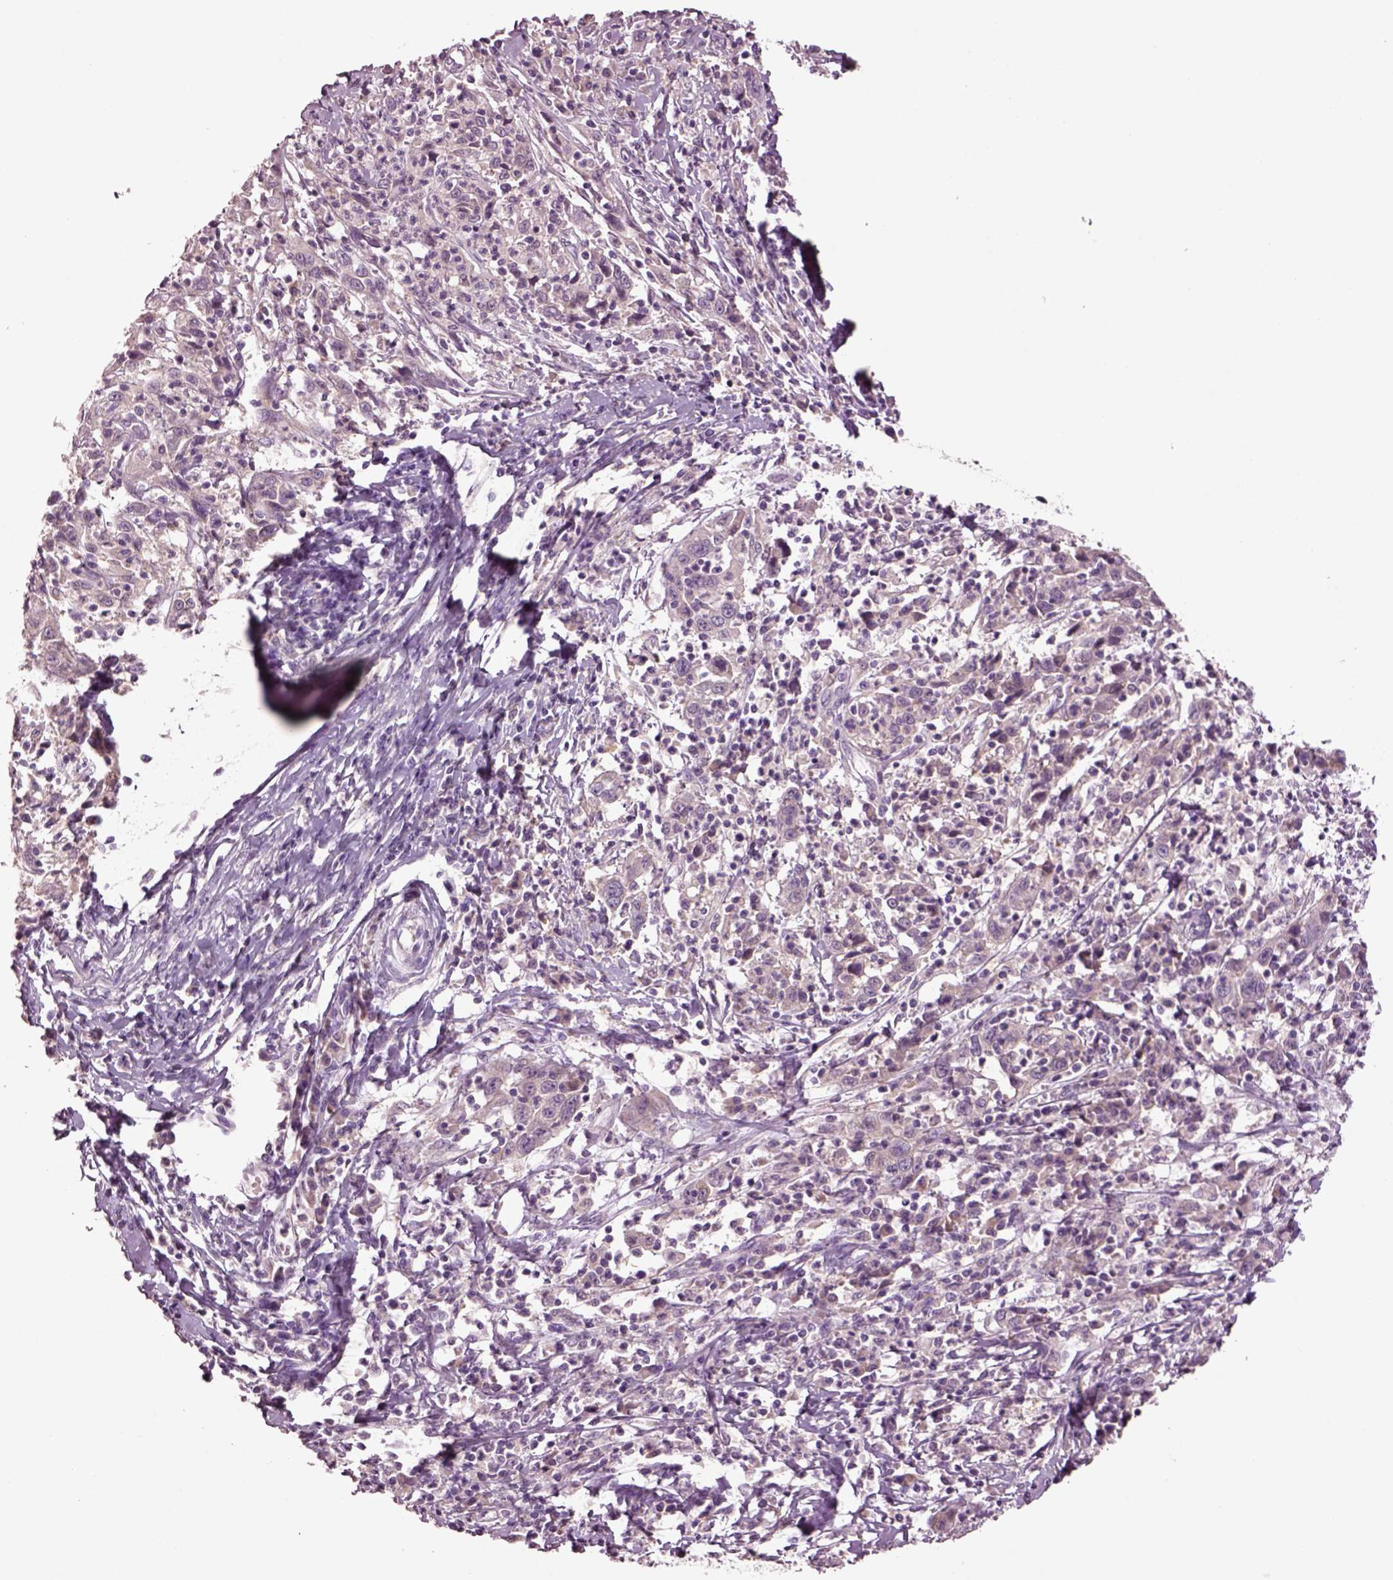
{"staining": {"intensity": "negative", "quantity": "none", "location": "none"}, "tissue": "cervical cancer", "cell_type": "Tumor cells", "image_type": "cancer", "snomed": [{"axis": "morphology", "description": "Squamous cell carcinoma, NOS"}, {"axis": "topography", "description": "Cervix"}], "caption": "This is a photomicrograph of immunohistochemistry (IHC) staining of cervical squamous cell carcinoma, which shows no expression in tumor cells.", "gene": "CLPSL1", "patient": {"sex": "female", "age": 46}}